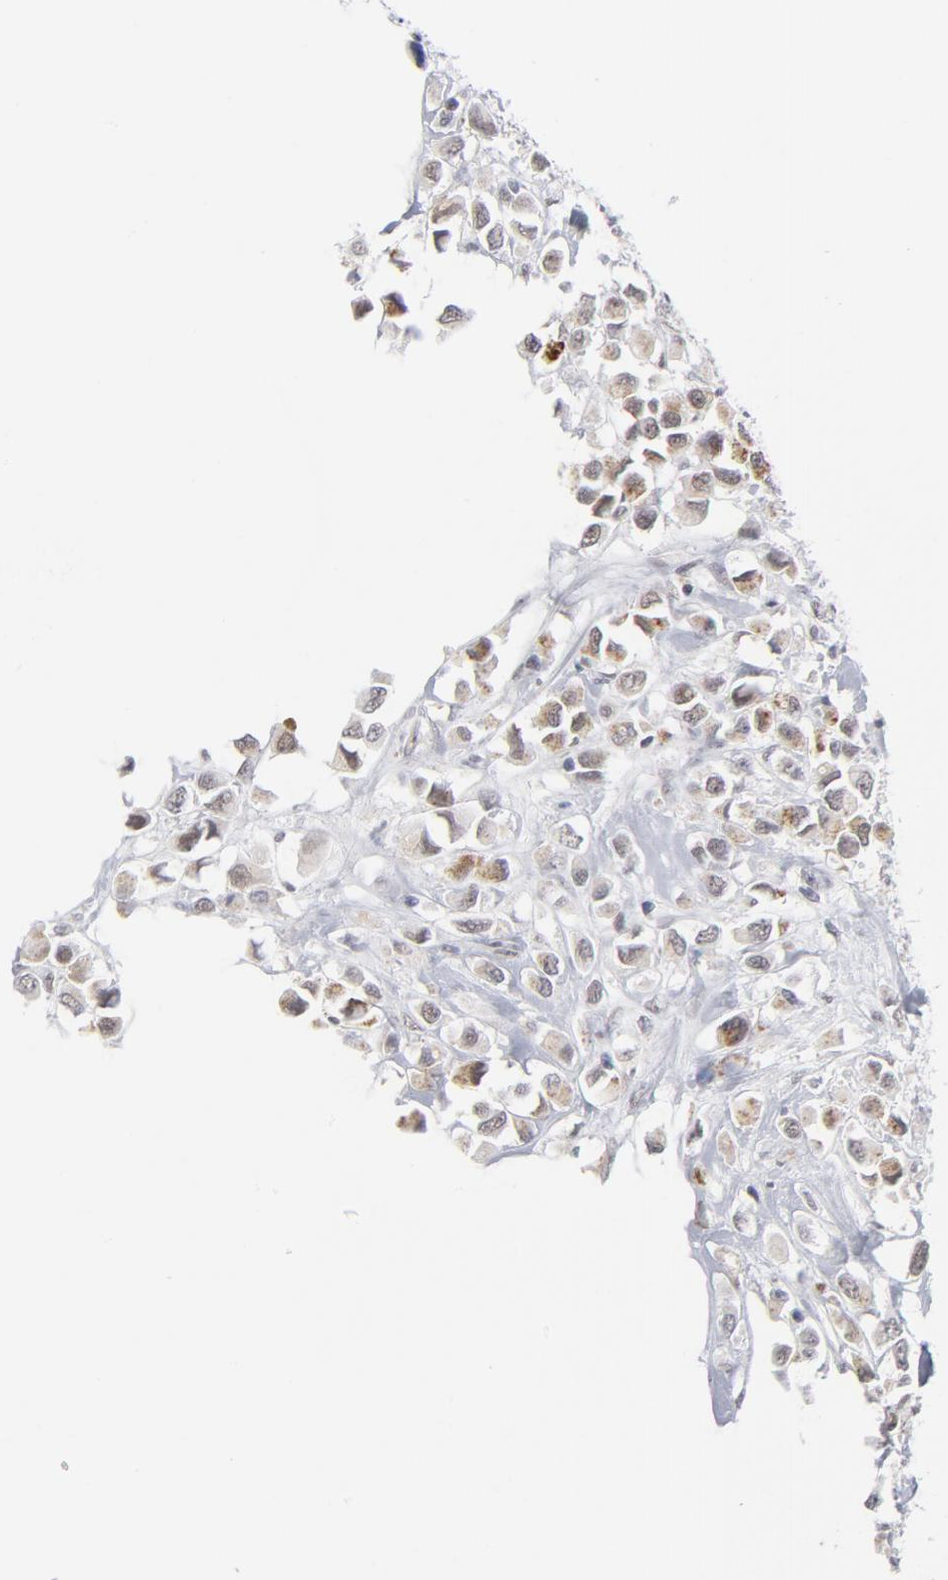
{"staining": {"intensity": "moderate", "quantity": "25%-75%", "location": "cytoplasmic/membranous,nuclear"}, "tissue": "breast cancer", "cell_type": "Tumor cells", "image_type": "cancer", "snomed": [{"axis": "morphology", "description": "Duct carcinoma"}, {"axis": "topography", "description": "Breast"}], "caption": "Protein expression by immunohistochemistry (IHC) demonstrates moderate cytoplasmic/membranous and nuclear staining in approximately 25%-75% of tumor cells in breast intraductal carcinoma. (Brightfield microscopy of DAB IHC at high magnification).", "gene": "BAP1", "patient": {"sex": "female", "age": 61}}